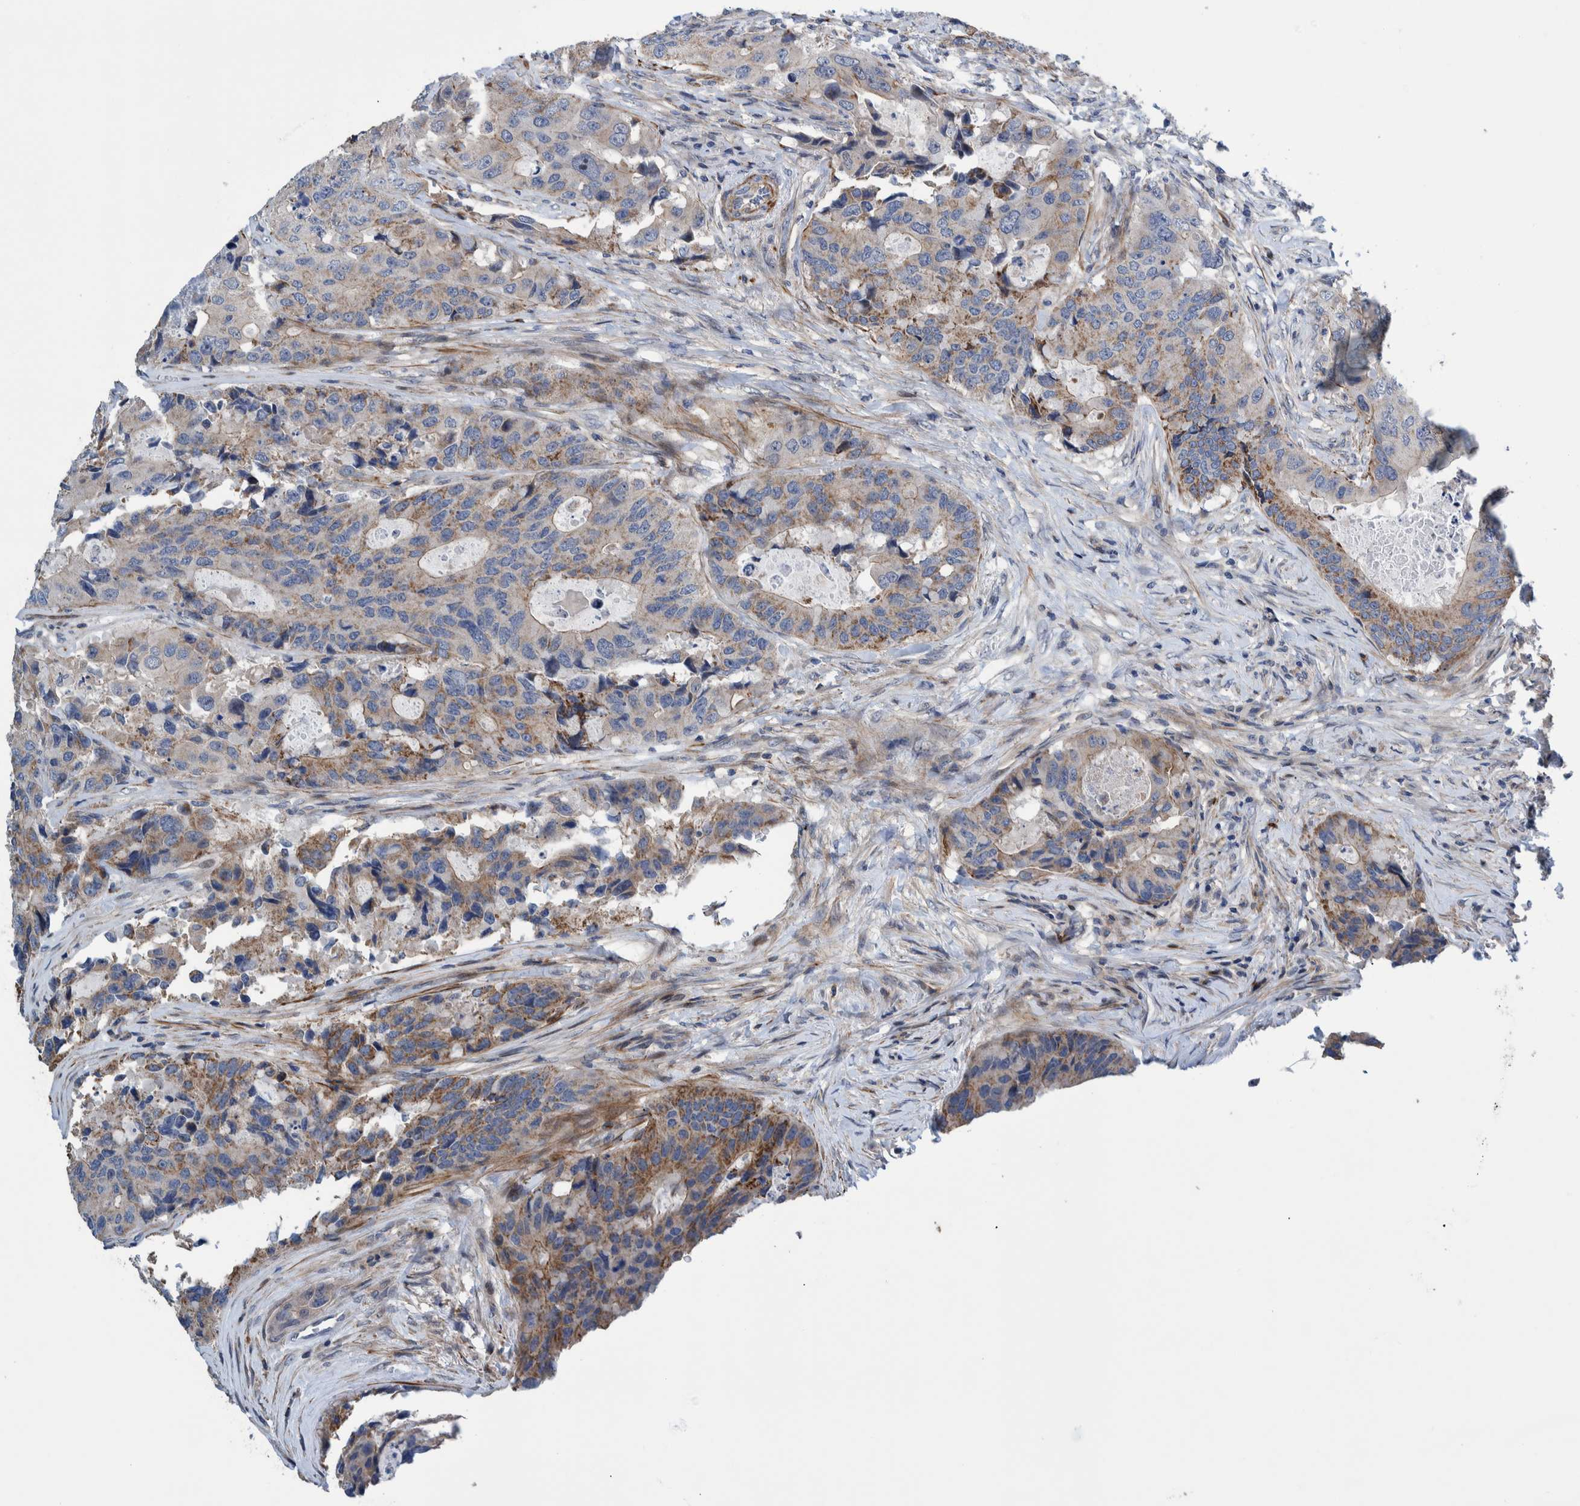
{"staining": {"intensity": "strong", "quantity": "25%-75%", "location": "cytoplasmic/membranous"}, "tissue": "colorectal cancer", "cell_type": "Tumor cells", "image_type": "cancer", "snomed": [{"axis": "morphology", "description": "Adenocarcinoma, NOS"}, {"axis": "topography", "description": "Colon"}], "caption": "Strong cytoplasmic/membranous expression is appreciated in approximately 25%-75% of tumor cells in adenocarcinoma (colorectal).", "gene": "MKS1", "patient": {"sex": "male", "age": 71}}